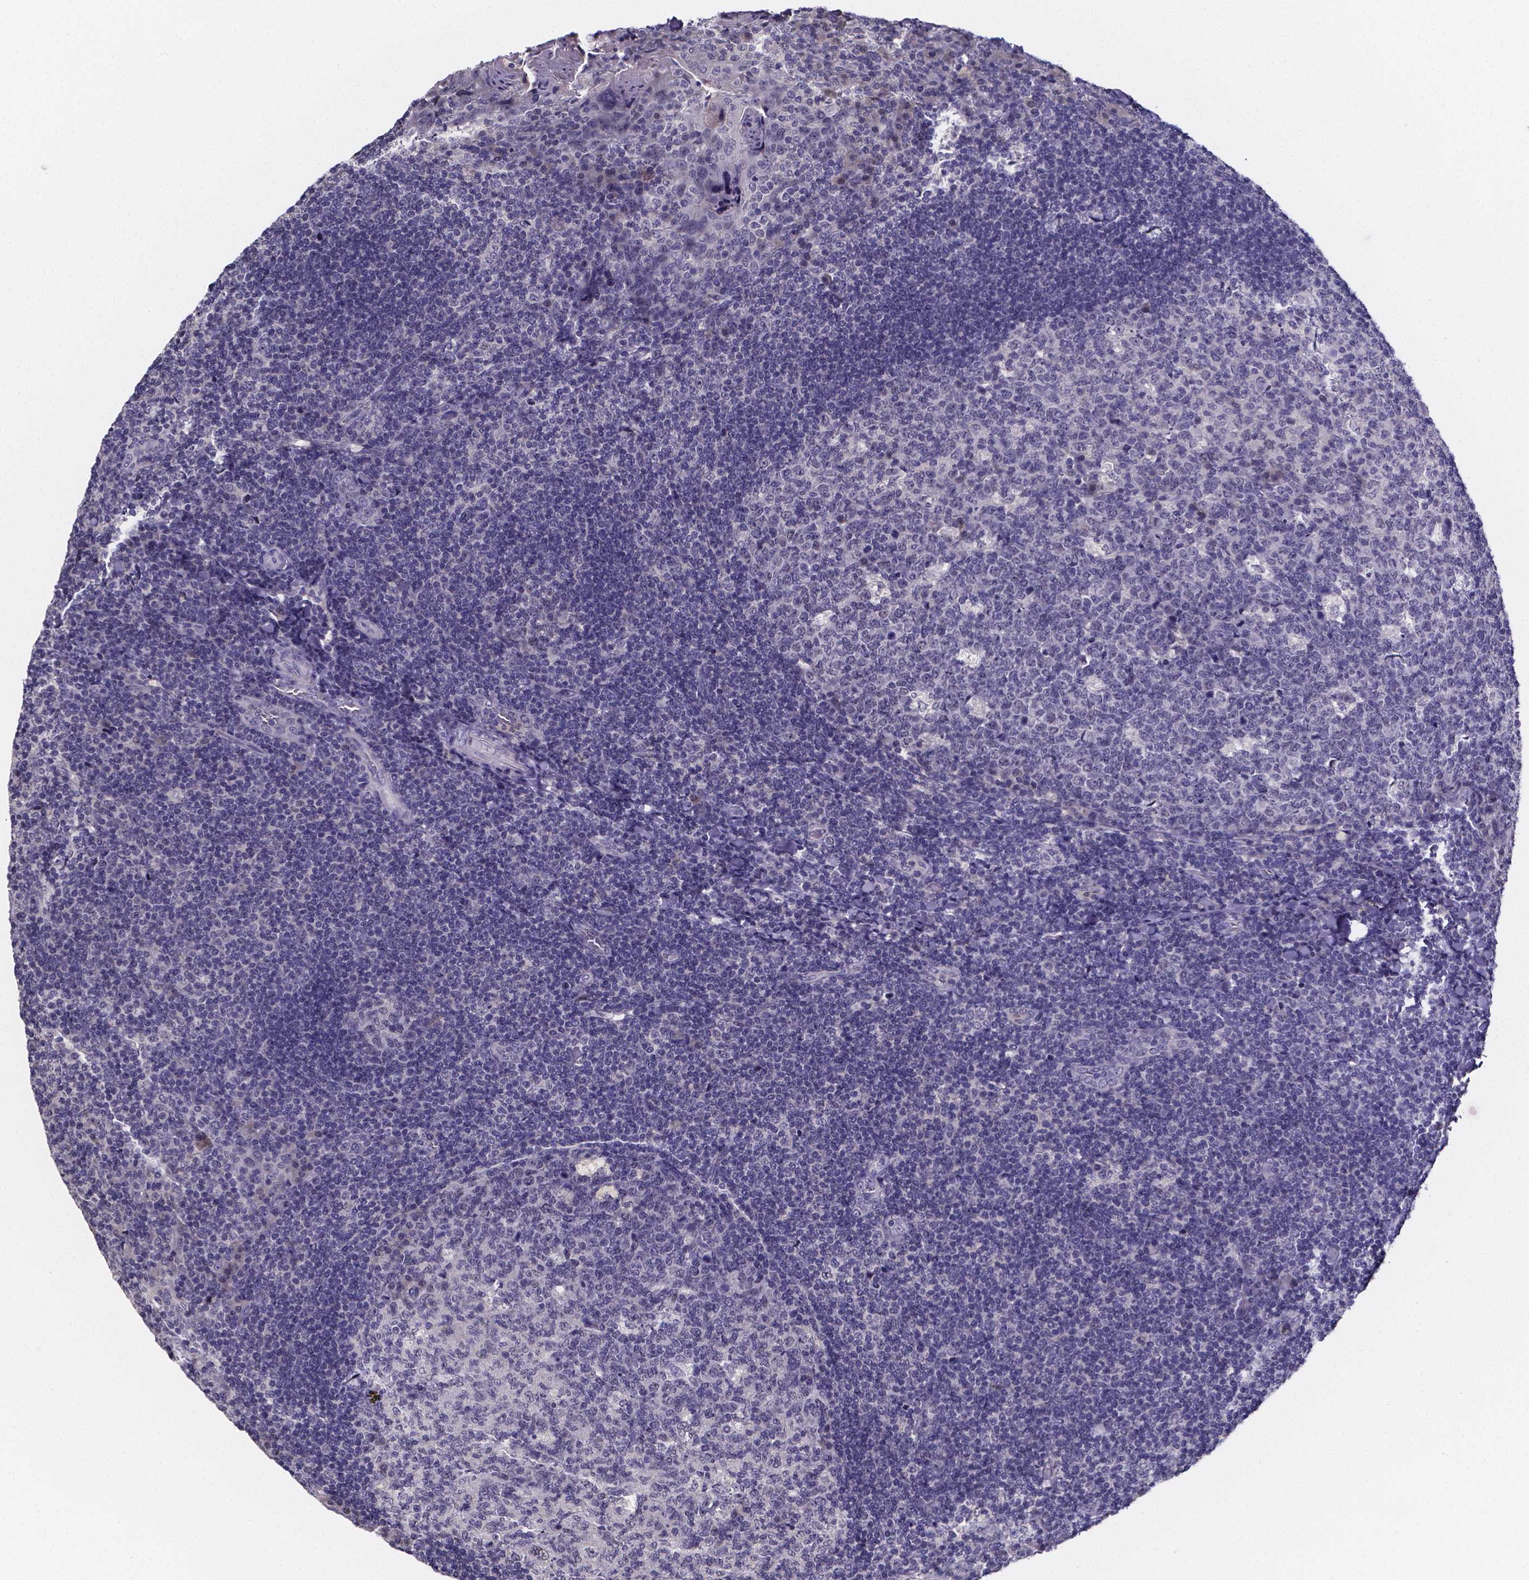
{"staining": {"intensity": "negative", "quantity": "none", "location": "none"}, "tissue": "tonsil", "cell_type": "Germinal center cells", "image_type": "normal", "snomed": [{"axis": "morphology", "description": "Normal tissue, NOS"}, {"axis": "topography", "description": "Tonsil"}], "caption": "The IHC micrograph has no significant positivity in germinal center cells of tonsil. (Brightfield microscopy of DAB immunohistochemistry (IHC) at high magnification).", "gene": "IZUMO1", "patient": {"sex": "male", "age": 17}}